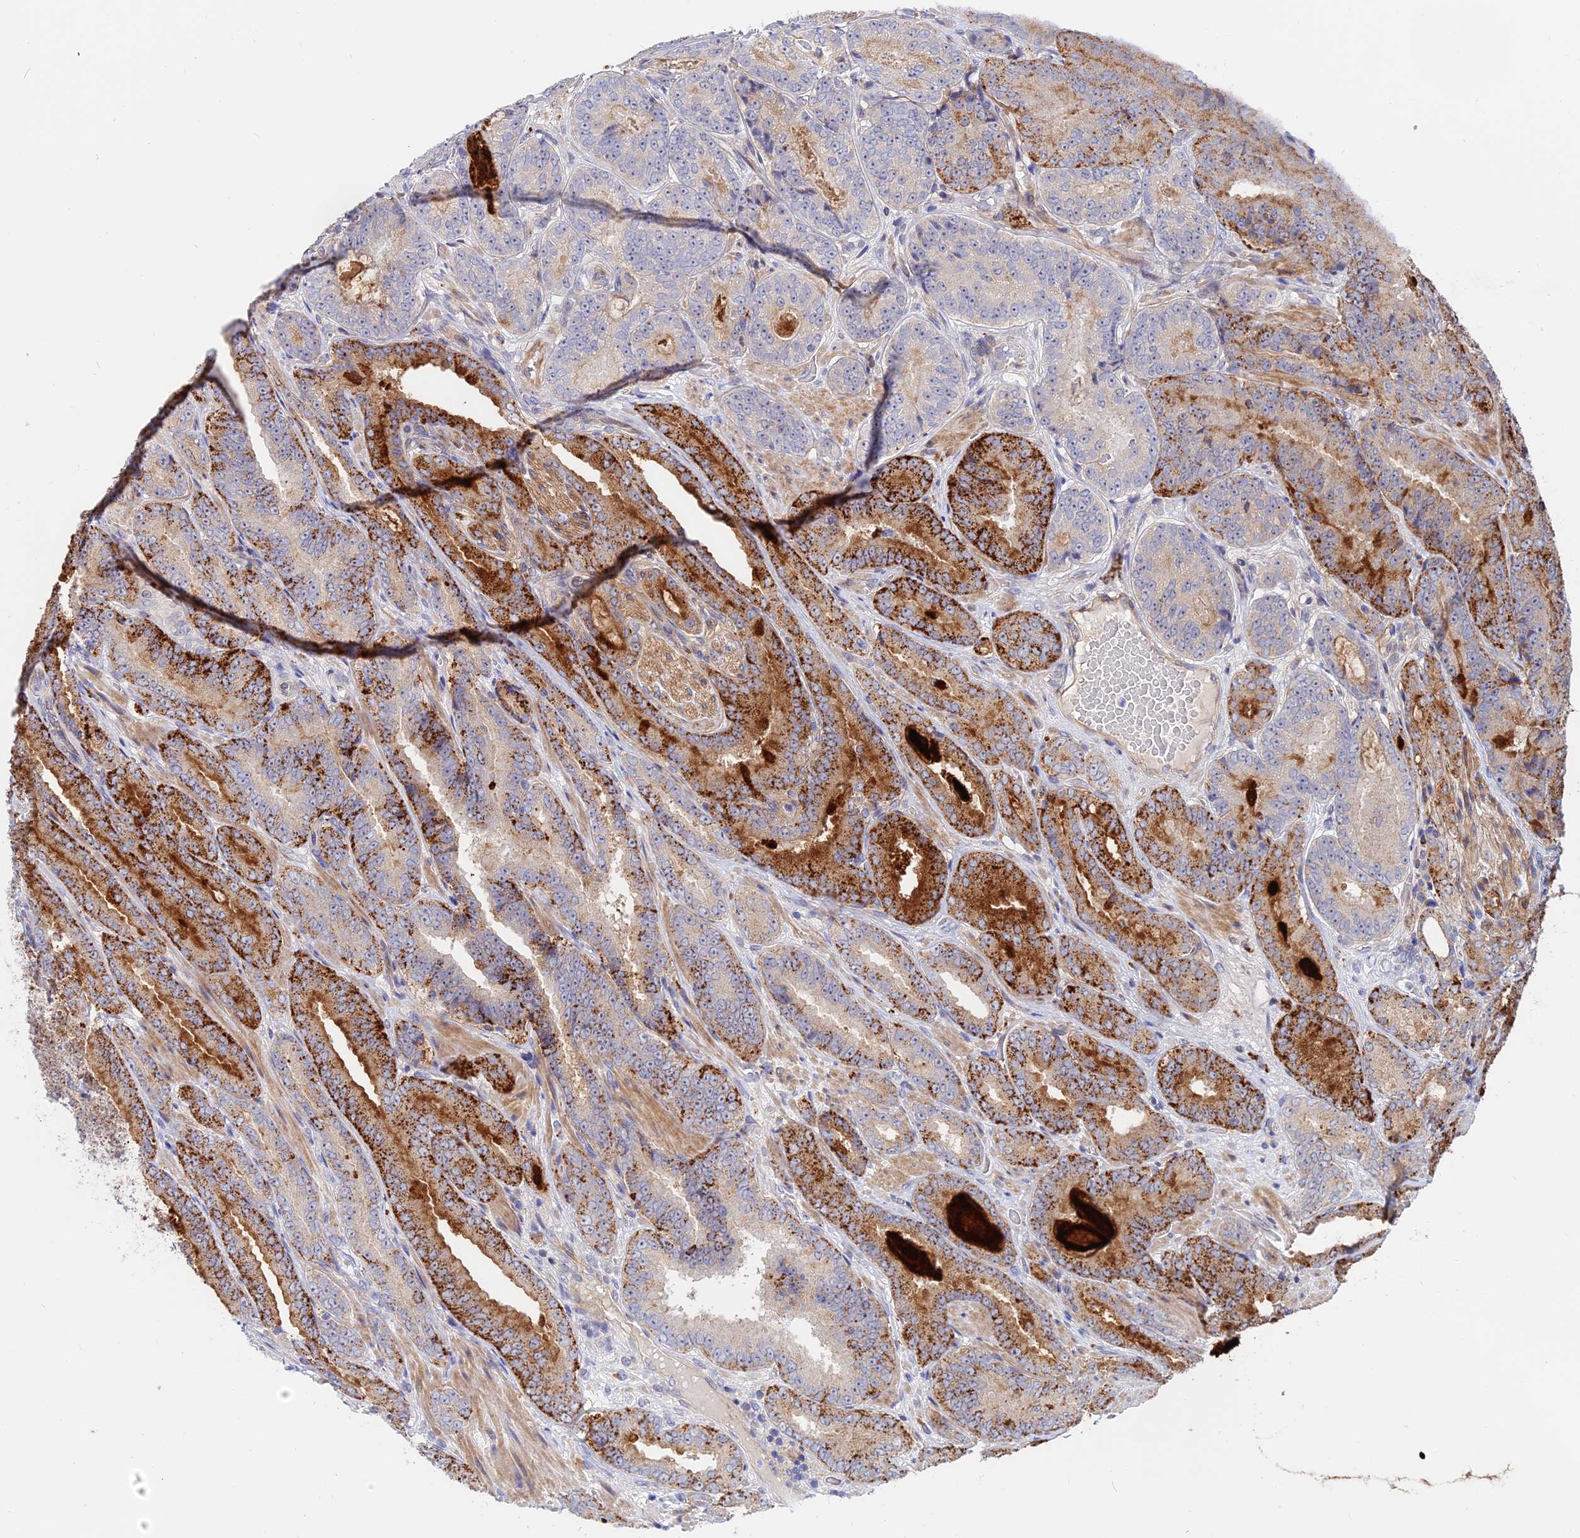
{"staining": {"intensity": "strong", "quantity": "25%-75%", "location": "cytoplasmic/membranous"}, "tissue": "prostate cancer", "cell_type": "Tumor cells", "image_type": "cancer", "snomed": [{"axis": "morphology", "description": "Adenocarcinoma, High grade"}, {"axis": "topography", "description": "Prostate"}], "caption": "This is an image of IHC staining of prostate high-grade adenocarcinoma, which shows strong positivity in the cytoplasmic/membranous of tumor cells.", "gene": "TRIM43B", "patient": {"sex": "male", "age": 72}}